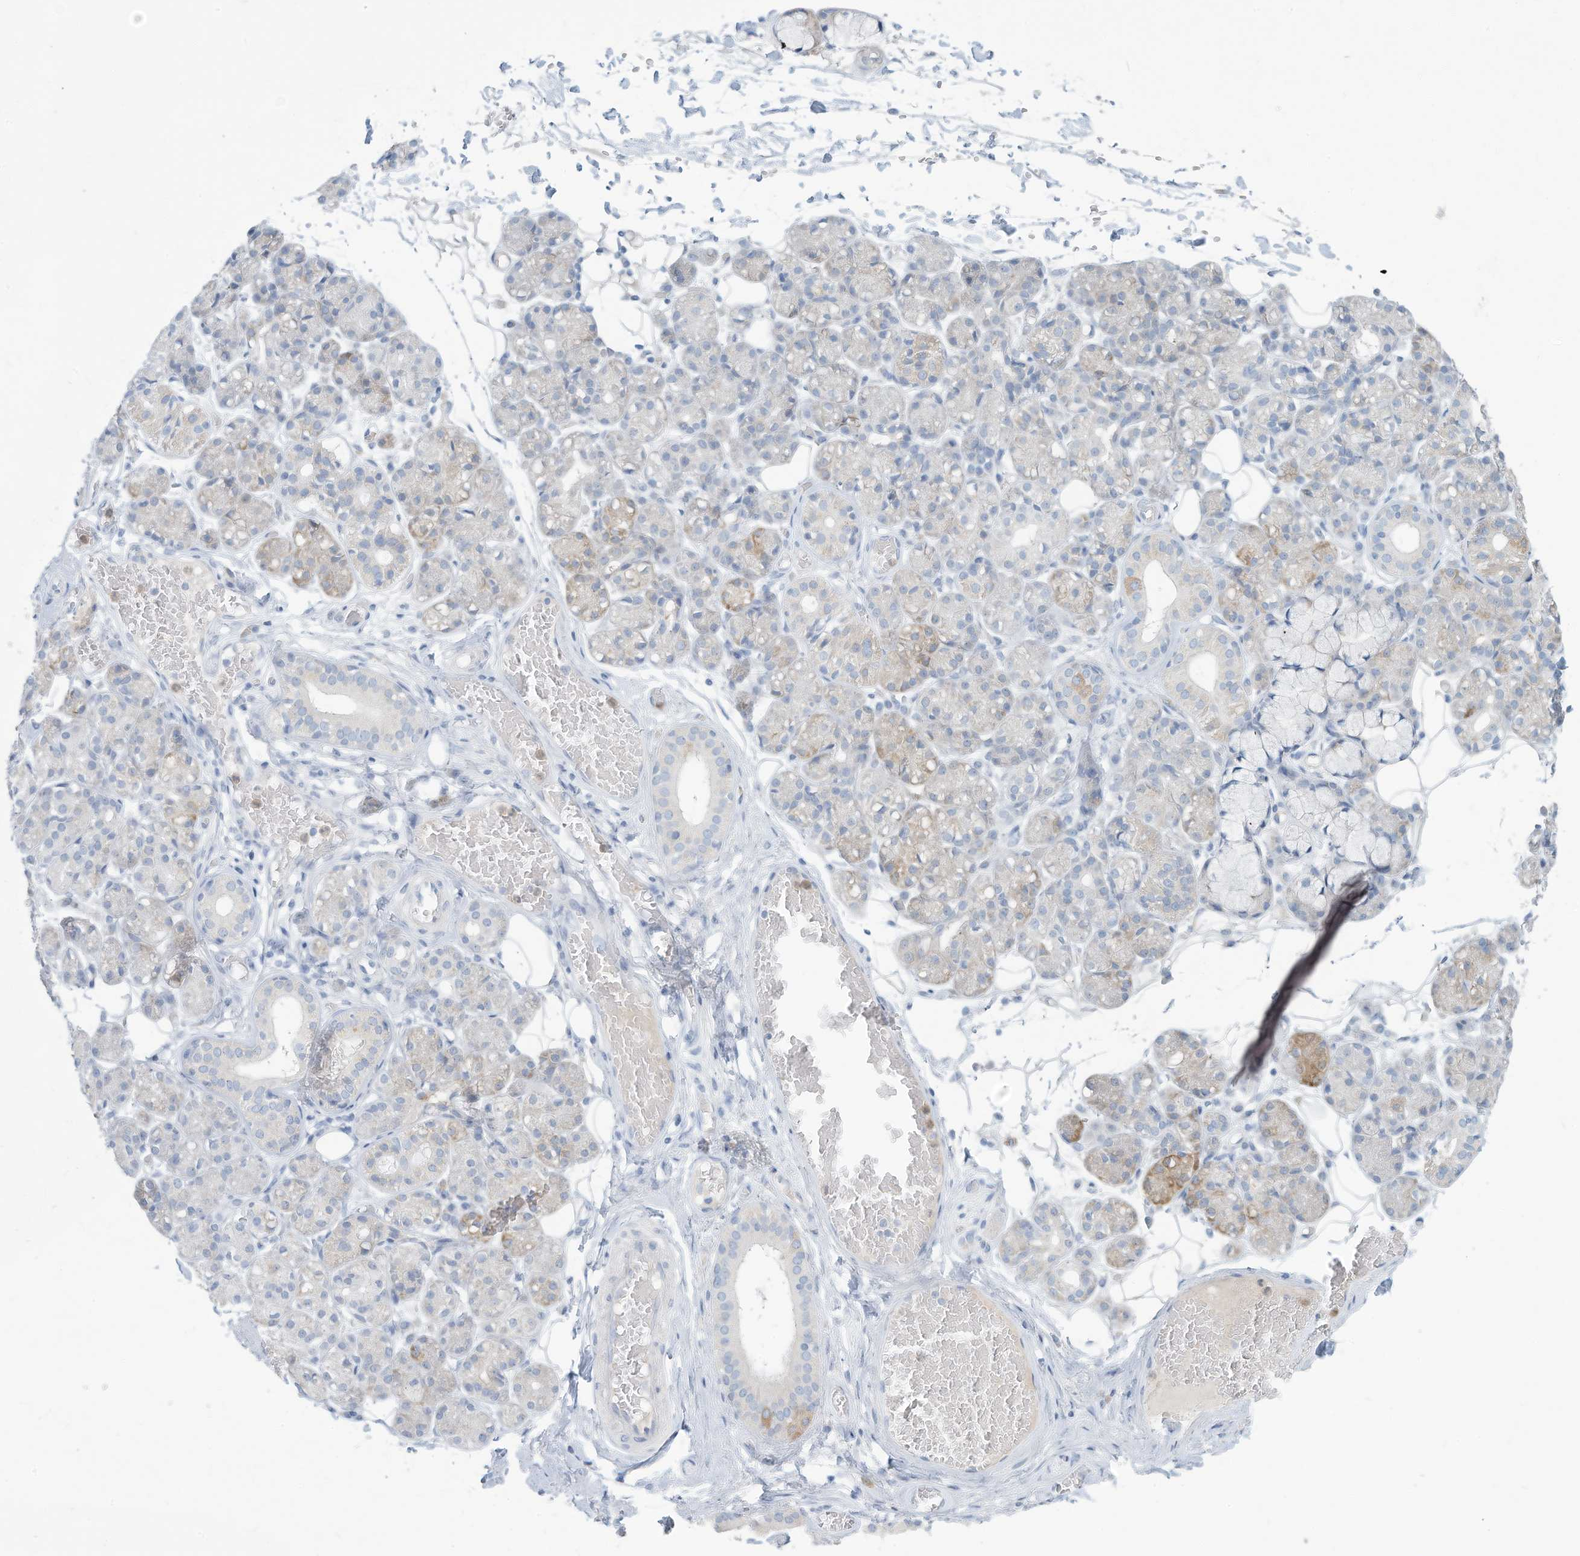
{"staining": {"intensity": "weak", "quantity": "<25%", "location": "cytoplasmic/membranous"}, "tissue": "salivary gland", "cell_type": "Glandular cells", "image_type": "normal", "snomed": [{"axis": "morphology", "description": "Normal tissue, NOS"}, {"axis": "topography", "description": "Salivary gland"}], "caption": "Image shows no significant protein positivity in glandular cells of benign salivary gland.", "gene": "ERI2", "patient": {"sex": "male", "age": 63}}